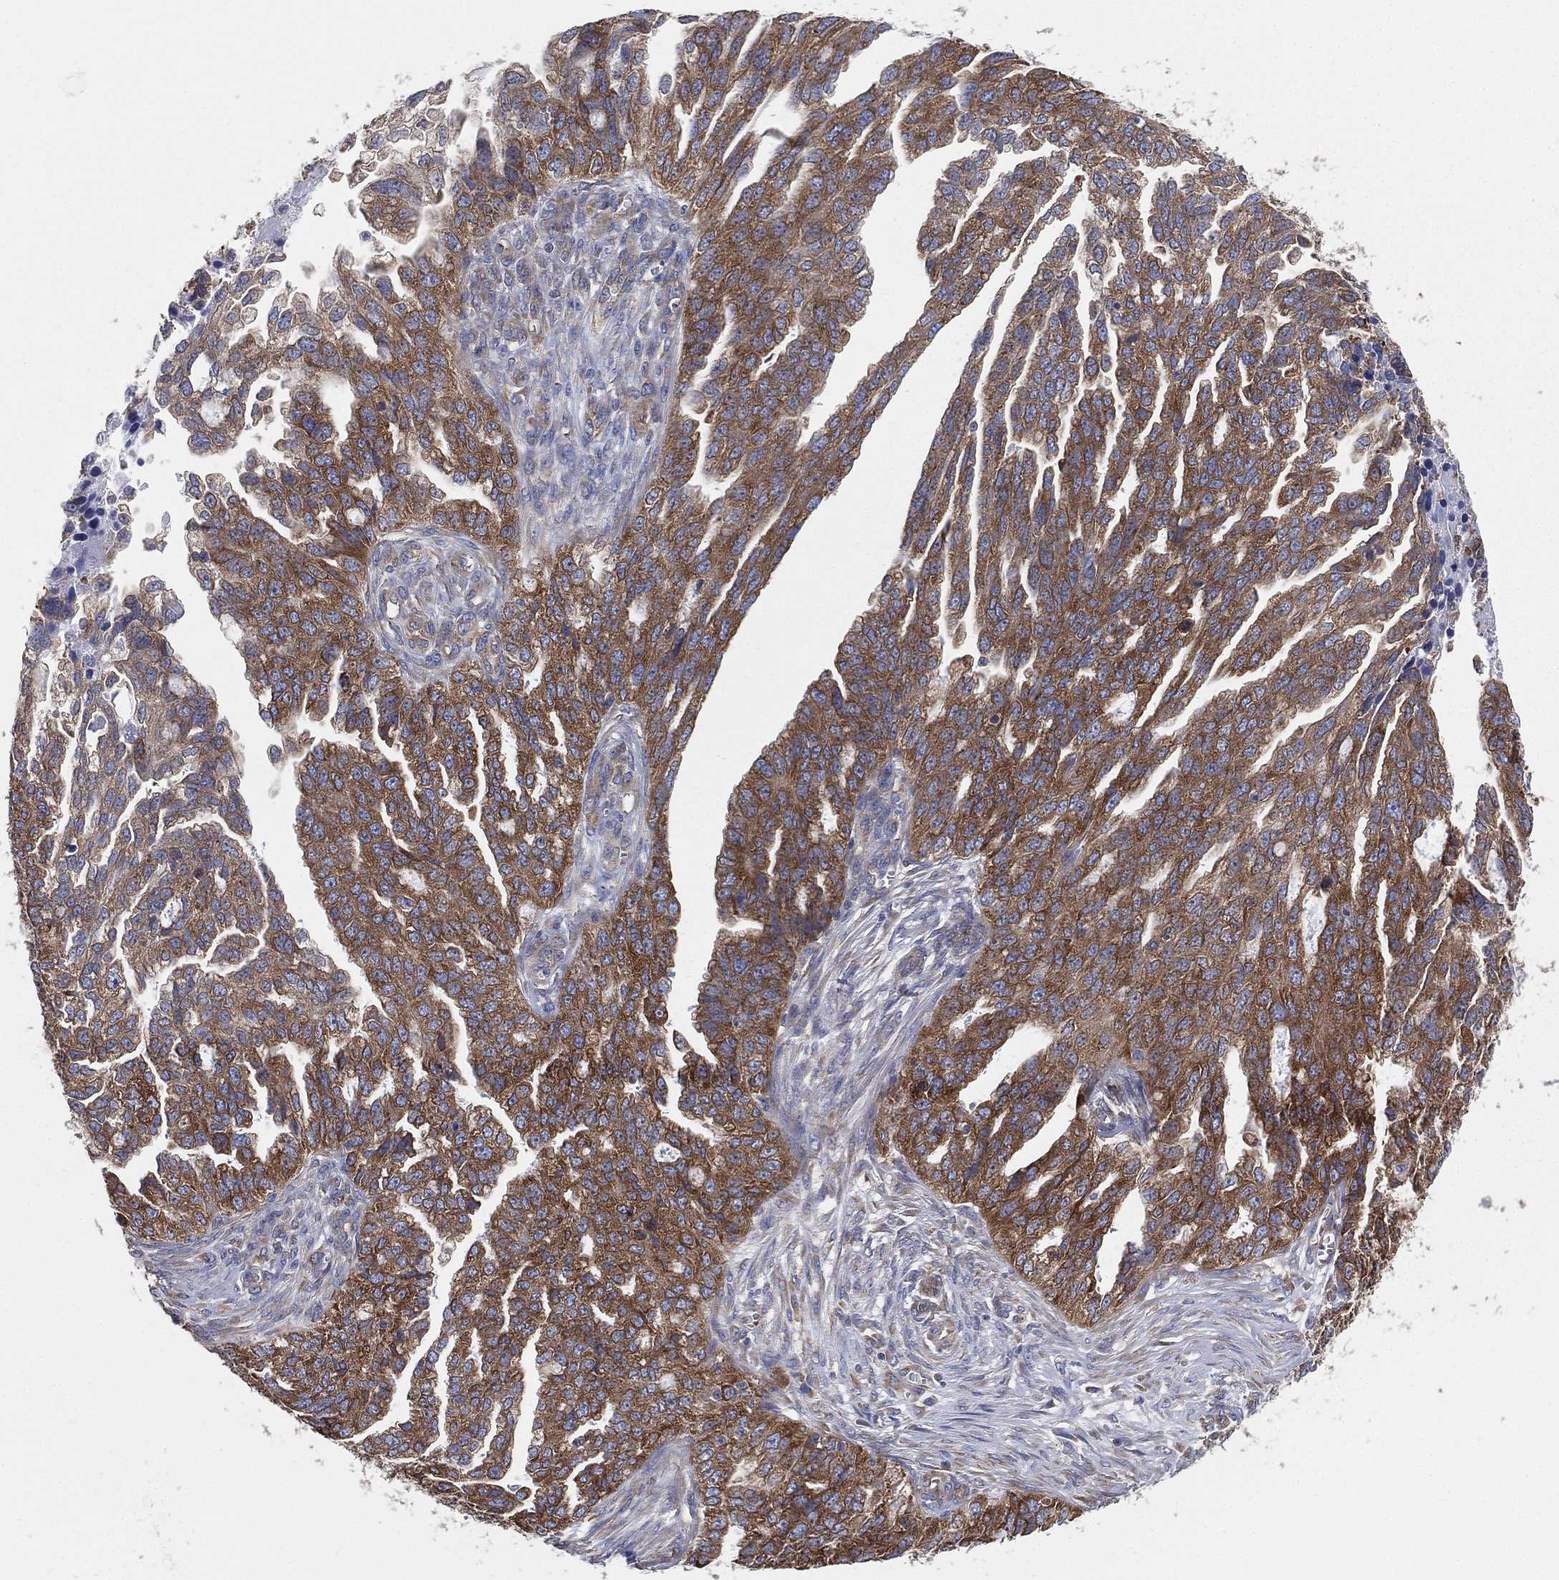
{"staining": {"intensity": "strong", "quantity": "25%-75%", "location": "cytoplasmic/membranous"}, "tissue": "ovarian cancer", "cell_type": "Tumor cells", "image_type": "cancer", "snomed": [{"axis": "morphology", "description": "Cystadenocarcinoma, serous, NOS"}, {"axis": "topography", "description": "Ovary"}], "caption": "Strong cytoplasmic/membranous protein staining is identified in about 25%-75% of tumor cells in ovarian cancer (serous cystadenocarcinoma). Using DAB (3,3'-diaminobenzidine) (brown) and hematoxylin (blue) stains, captured at high magnification using brightfield microscopy.", "gene": "FARSA", "patient": {"sex": "female", "age": 51}}